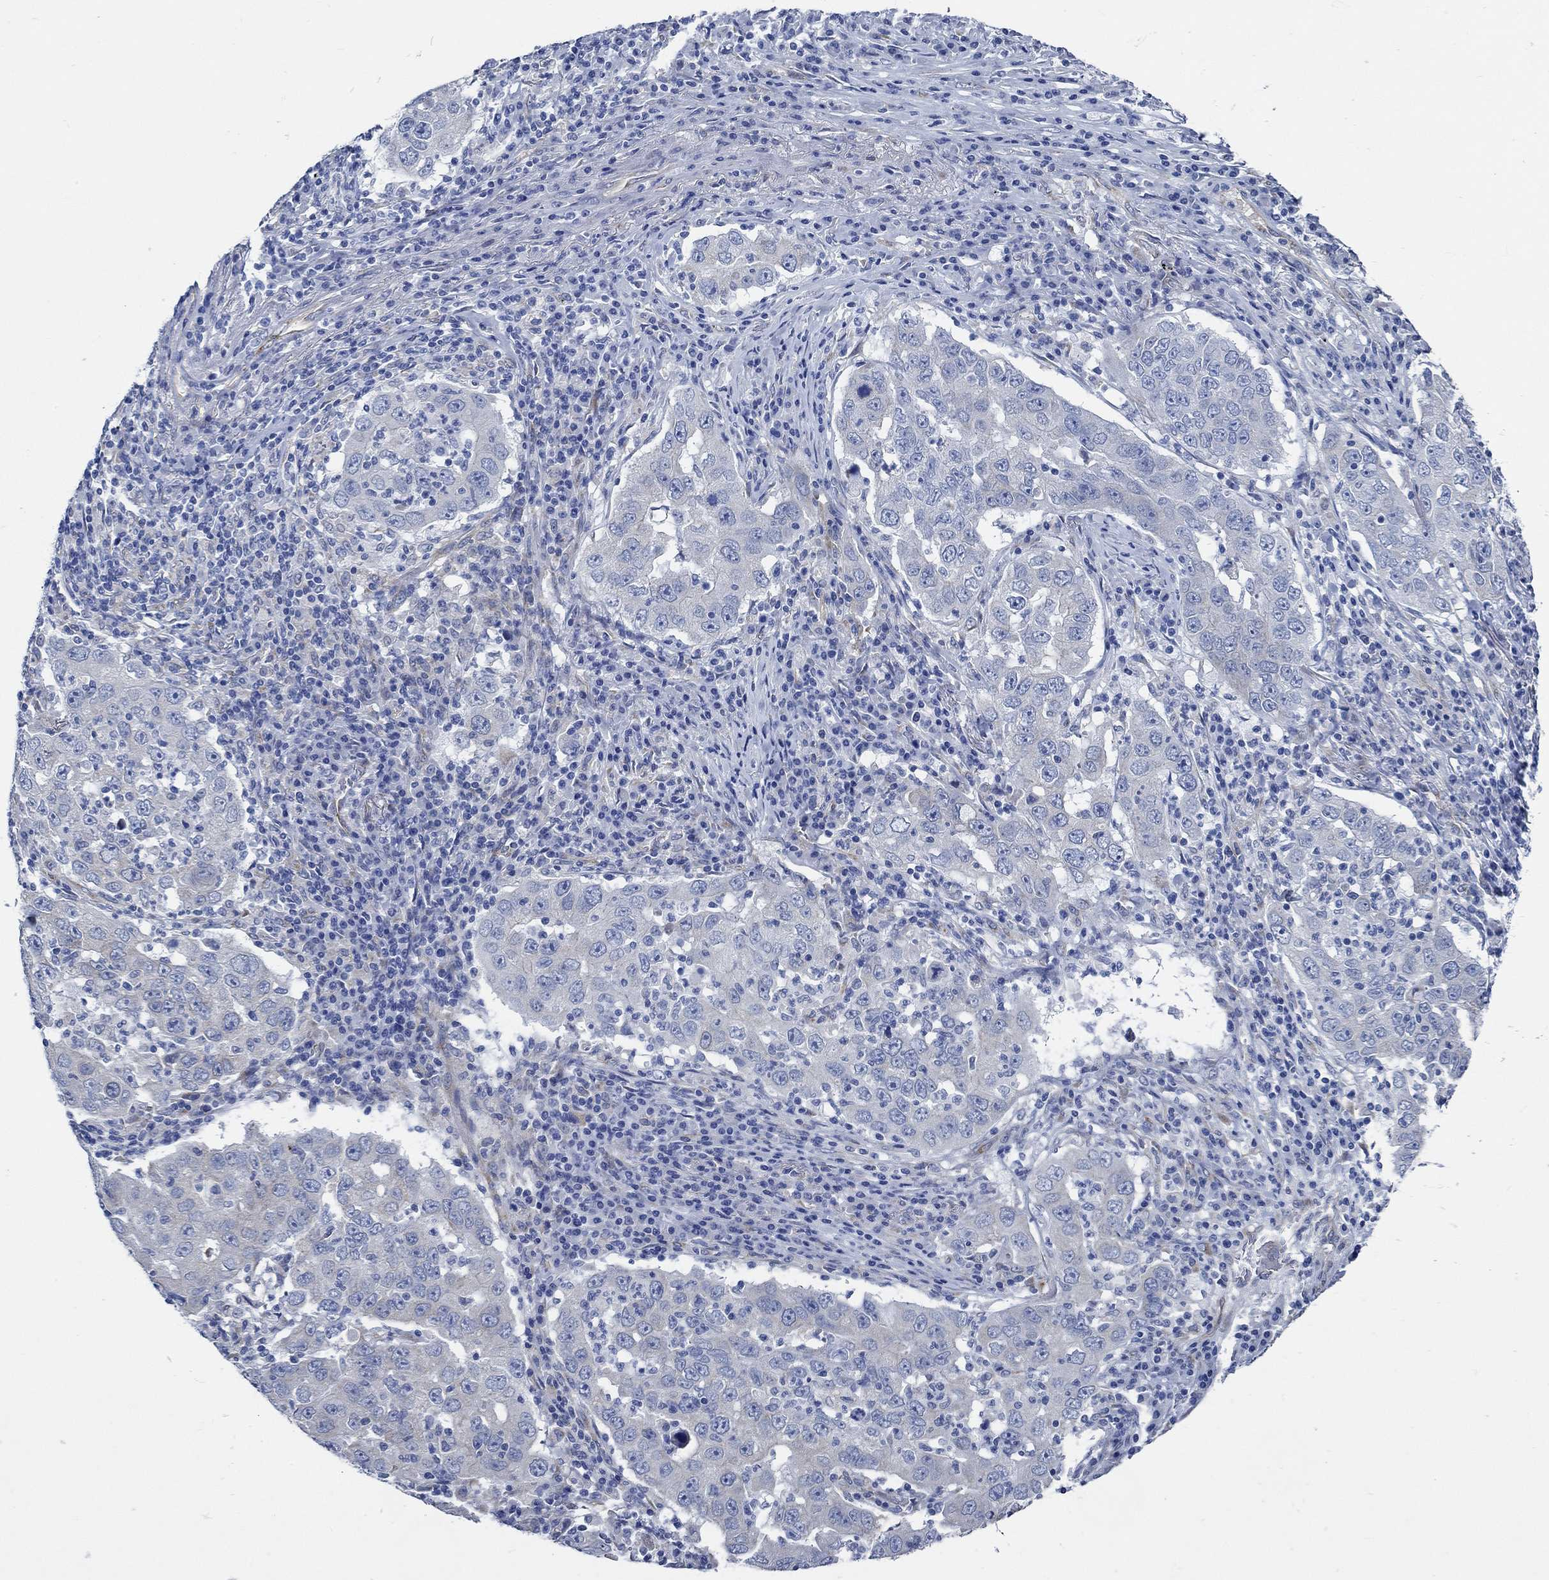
{"staining": {"intensity": "weak", "quantity": "<25%", "location": "cytoplasmic/membranous"}, "tissue": "lung cancer", "cell_type": "Tumor cells", "image_type": "cancer", "snomed": [{"axis": "morphology", "description": "Adenocarcinoma, NOS"}, {"axis": "topography", "description": "Lung"}], "caption": "Immunohistochemical staining of lung adenocarcinoma demonstrates no significant expression in tumor cells.", "gene": "HECW2", "patient": {"sex": "male", "age": 73}}